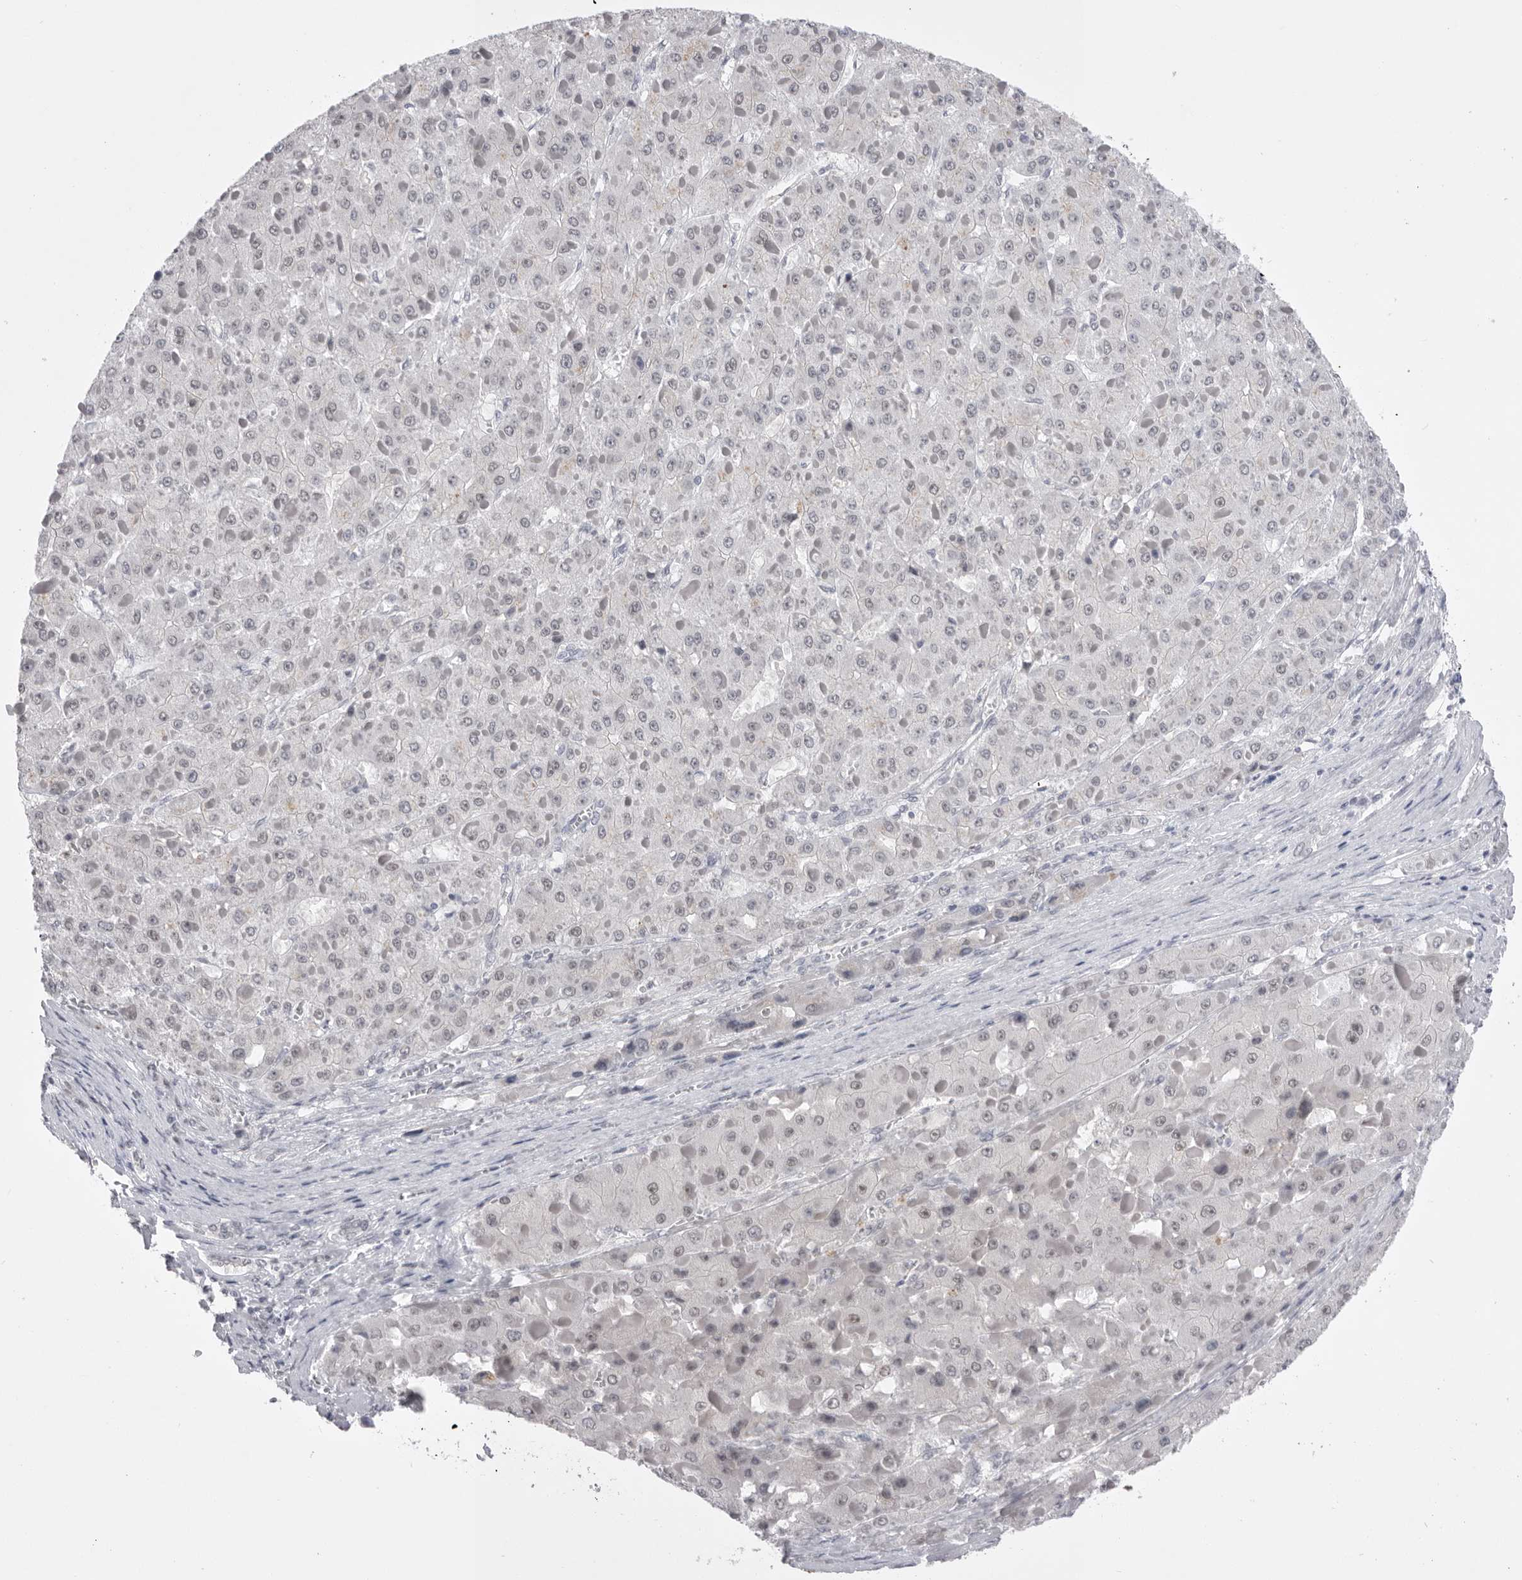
{"staining": {"intensity": "weak", "quantity": "<25%", "location": "nuclear"}, "tissue": "liver cancer", "cell_type": "Tumor cells", "image_type": "cancer", "snomed": [{"axis": "morphology", "description": "Carcinoma, Hepatocellular, NOS"}, {"axis": "topography", "description": "Liver"}], "caption": "Immunohistochemical staining of liver cancer (hepatocellular carcinoma) shows no significant expression in tumor cells. (Stains: DAB (3,3'-diaminobenzidine) immunohistochemistry with hematoxylin counter stain, Microscopy: brightfield microscopy at high magnification).", "gene": "ZBTB7B", "patient": {"sex": "female", "age": 73}}